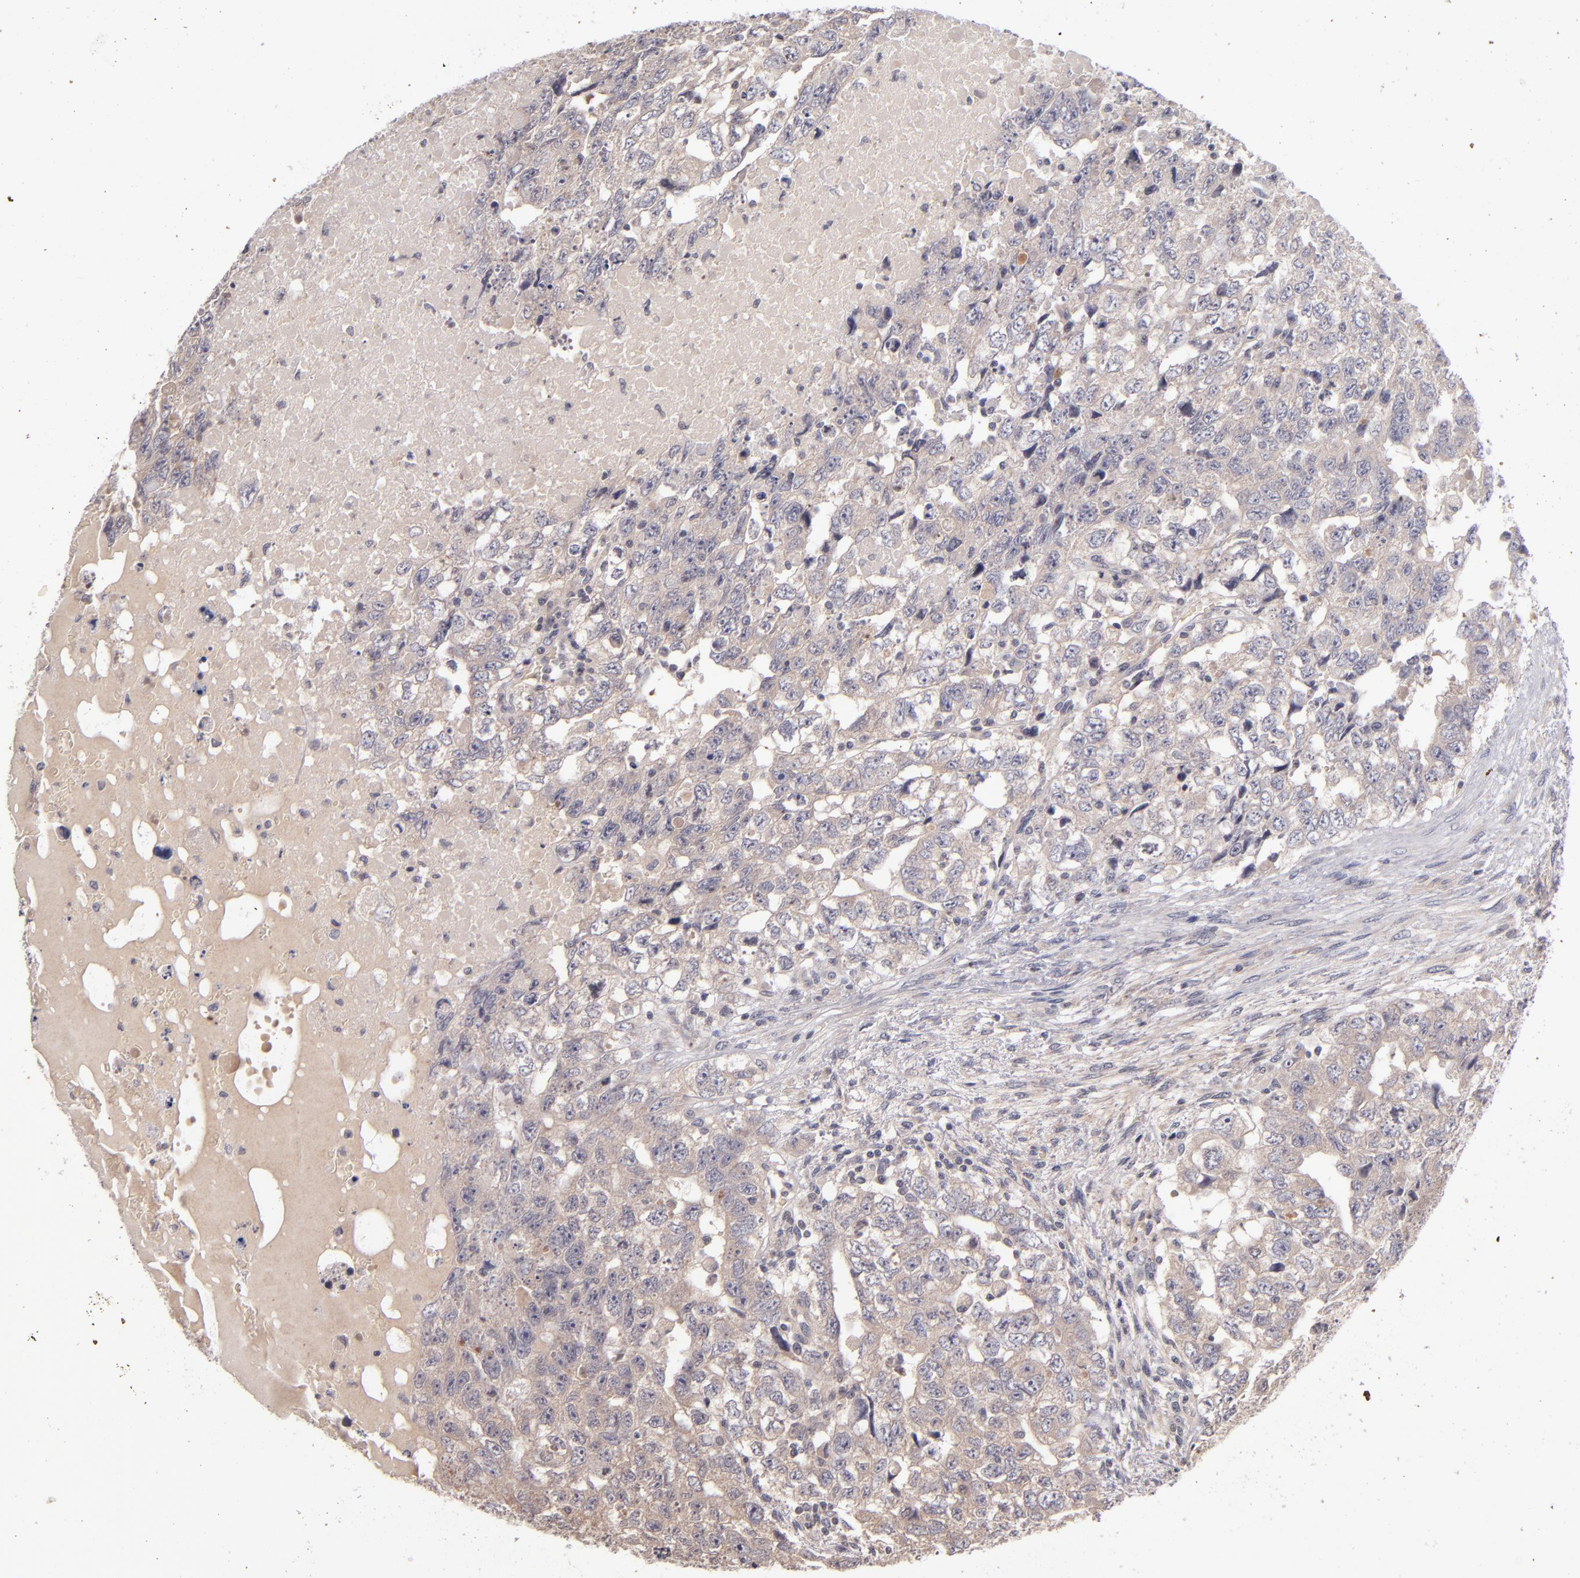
{"staining": {"intensity": "weak", "quantity": "25%-75%", "location": "cytoplasmic/membranous"}, "tissue": "testis cancer", "cell_type": "Tumor cells", "image_type": "cancer", "snomed": [{"axis": "morphology", "description": "Carcinoma, Embryonal, NOS"}, {"axis": "topography", "description": "Testis"}], "caption": "This is a photomicrograph of immunohistochemistry (IHC) staining of embryonal carcinoma (testis), which shows weak expression in the cytoplasmic/membranous of tumor cells.", "gene": "TSC2", "patient": {"sex": "male", "age": 36}}